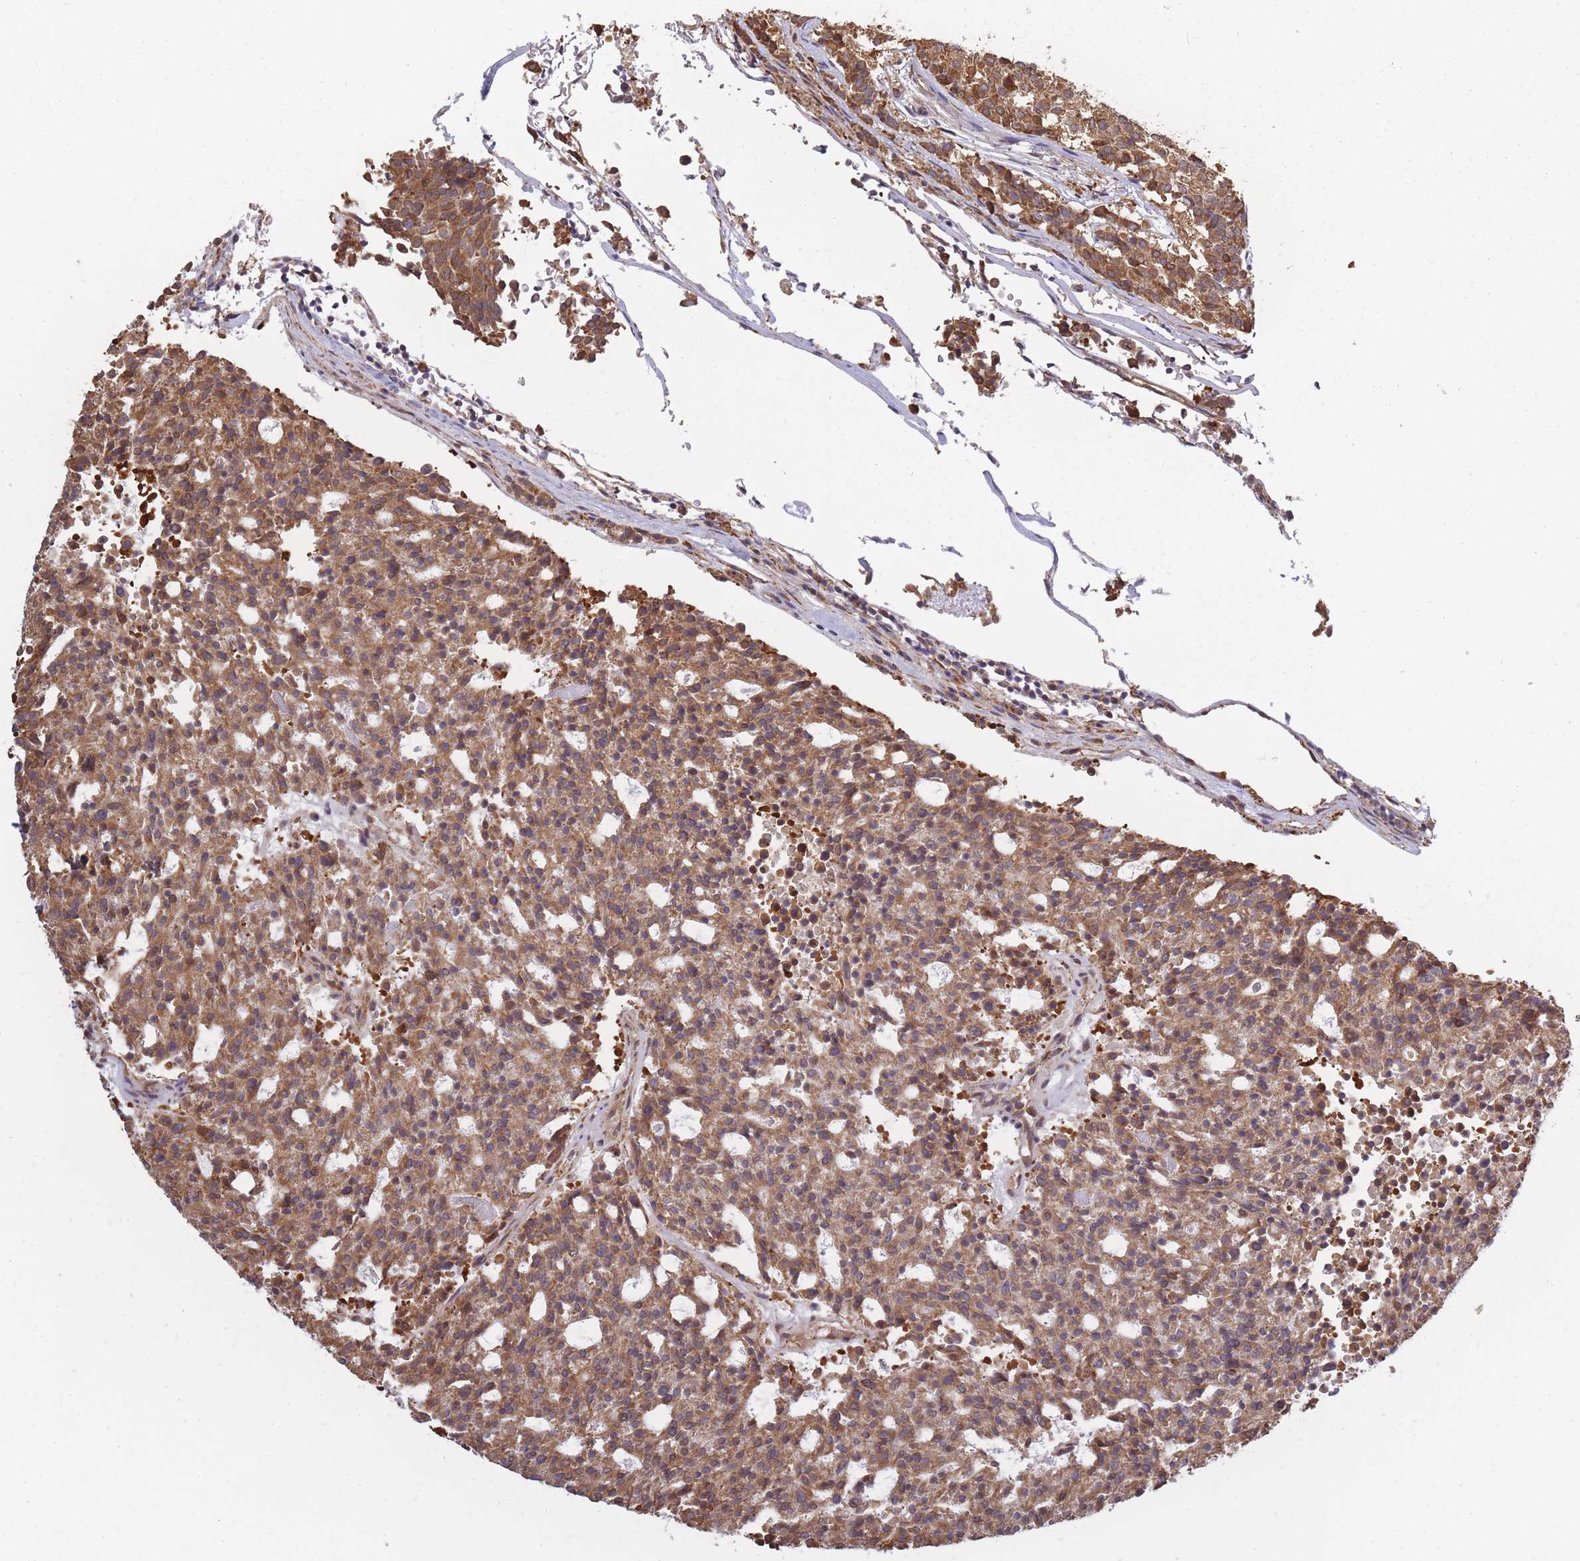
{"staining": {"intensity": "moderate", "quantity": ">75%", "location": "cytoplasmic/membranous"}, "tissue": "carcinoid", "cell_type": "Tumor cells", "image_type": "cancer", "snomed": [{"axis": "morphology", "description": "Carcinoid, malignant, NOS"}, {"axis": "topography", "description": "Pancreas"}], "caption": "Immunohistochemical staining of human malignant carcinoid exhibits moderate cytoplasmic/membranous protein expression in approximately >75% of tumor cells.", "gene": "ARL13B", "patient": {"sex": "female", "age": 54}}